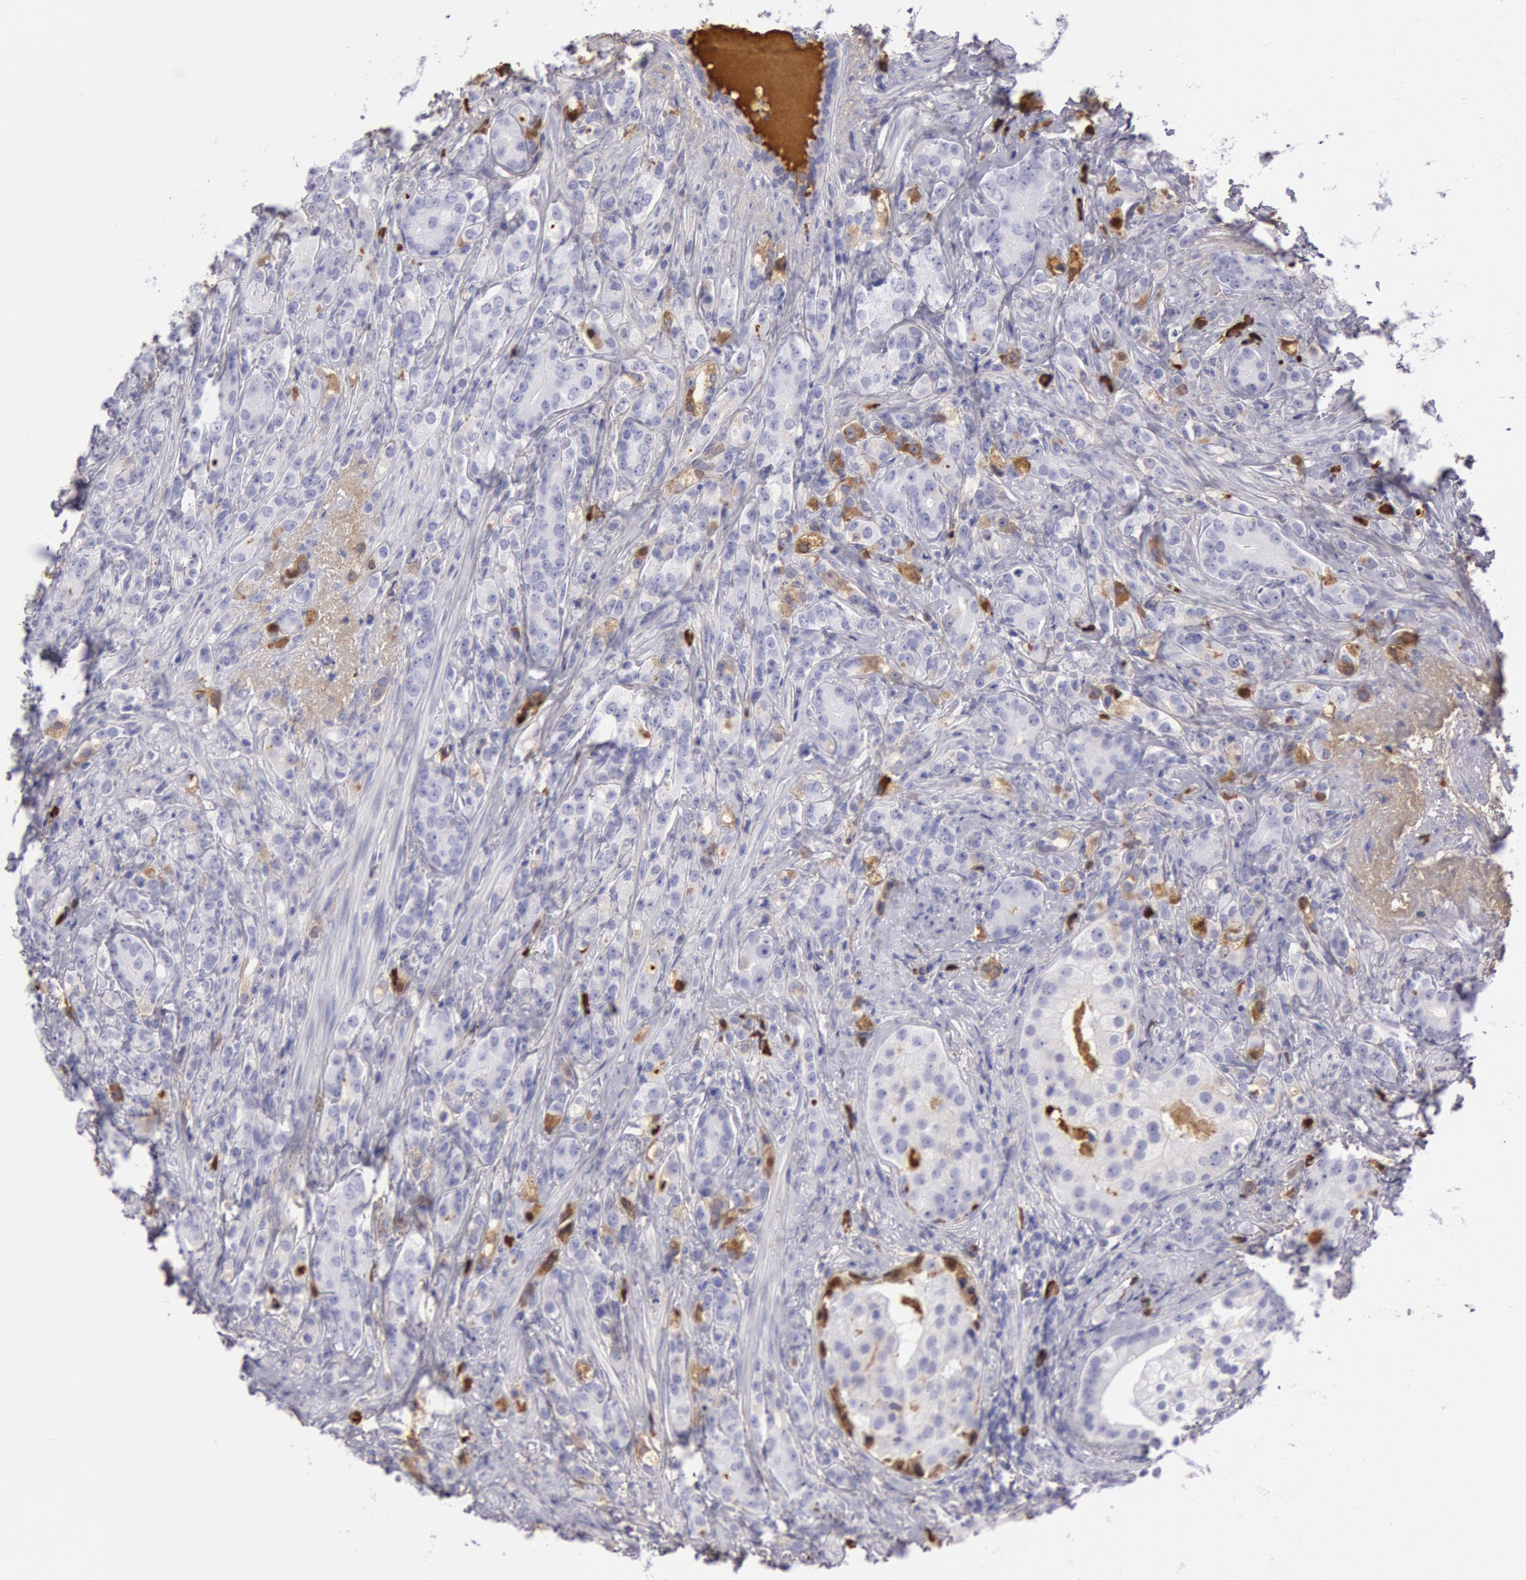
{"staining": {"intensity": "weak", "quantity": "<25%", "location": "cytoplasmic/membranous"}, "tissue": "prostate cancer", "cell_type": "Tumor cells", "image_type": "cancer", "snomed": [{"axis": "morphology", "description": "Adenocarcinoma, Medium grade"}, {"axis": "topography", "description": "Prostate"}], "caption": "Prostate cancer (adenocarcinoma (medium-grade)) was stained to show a protein in brown. There is no significant staining in tumor cells. Brightfield microscopy of immunohistochemistry (IHC) stained with DAB (brown) and hematoxylin (blue), captured at high magnification.", "gene": "IGHG1", "patient": {"sex": "male", "age": 59}}